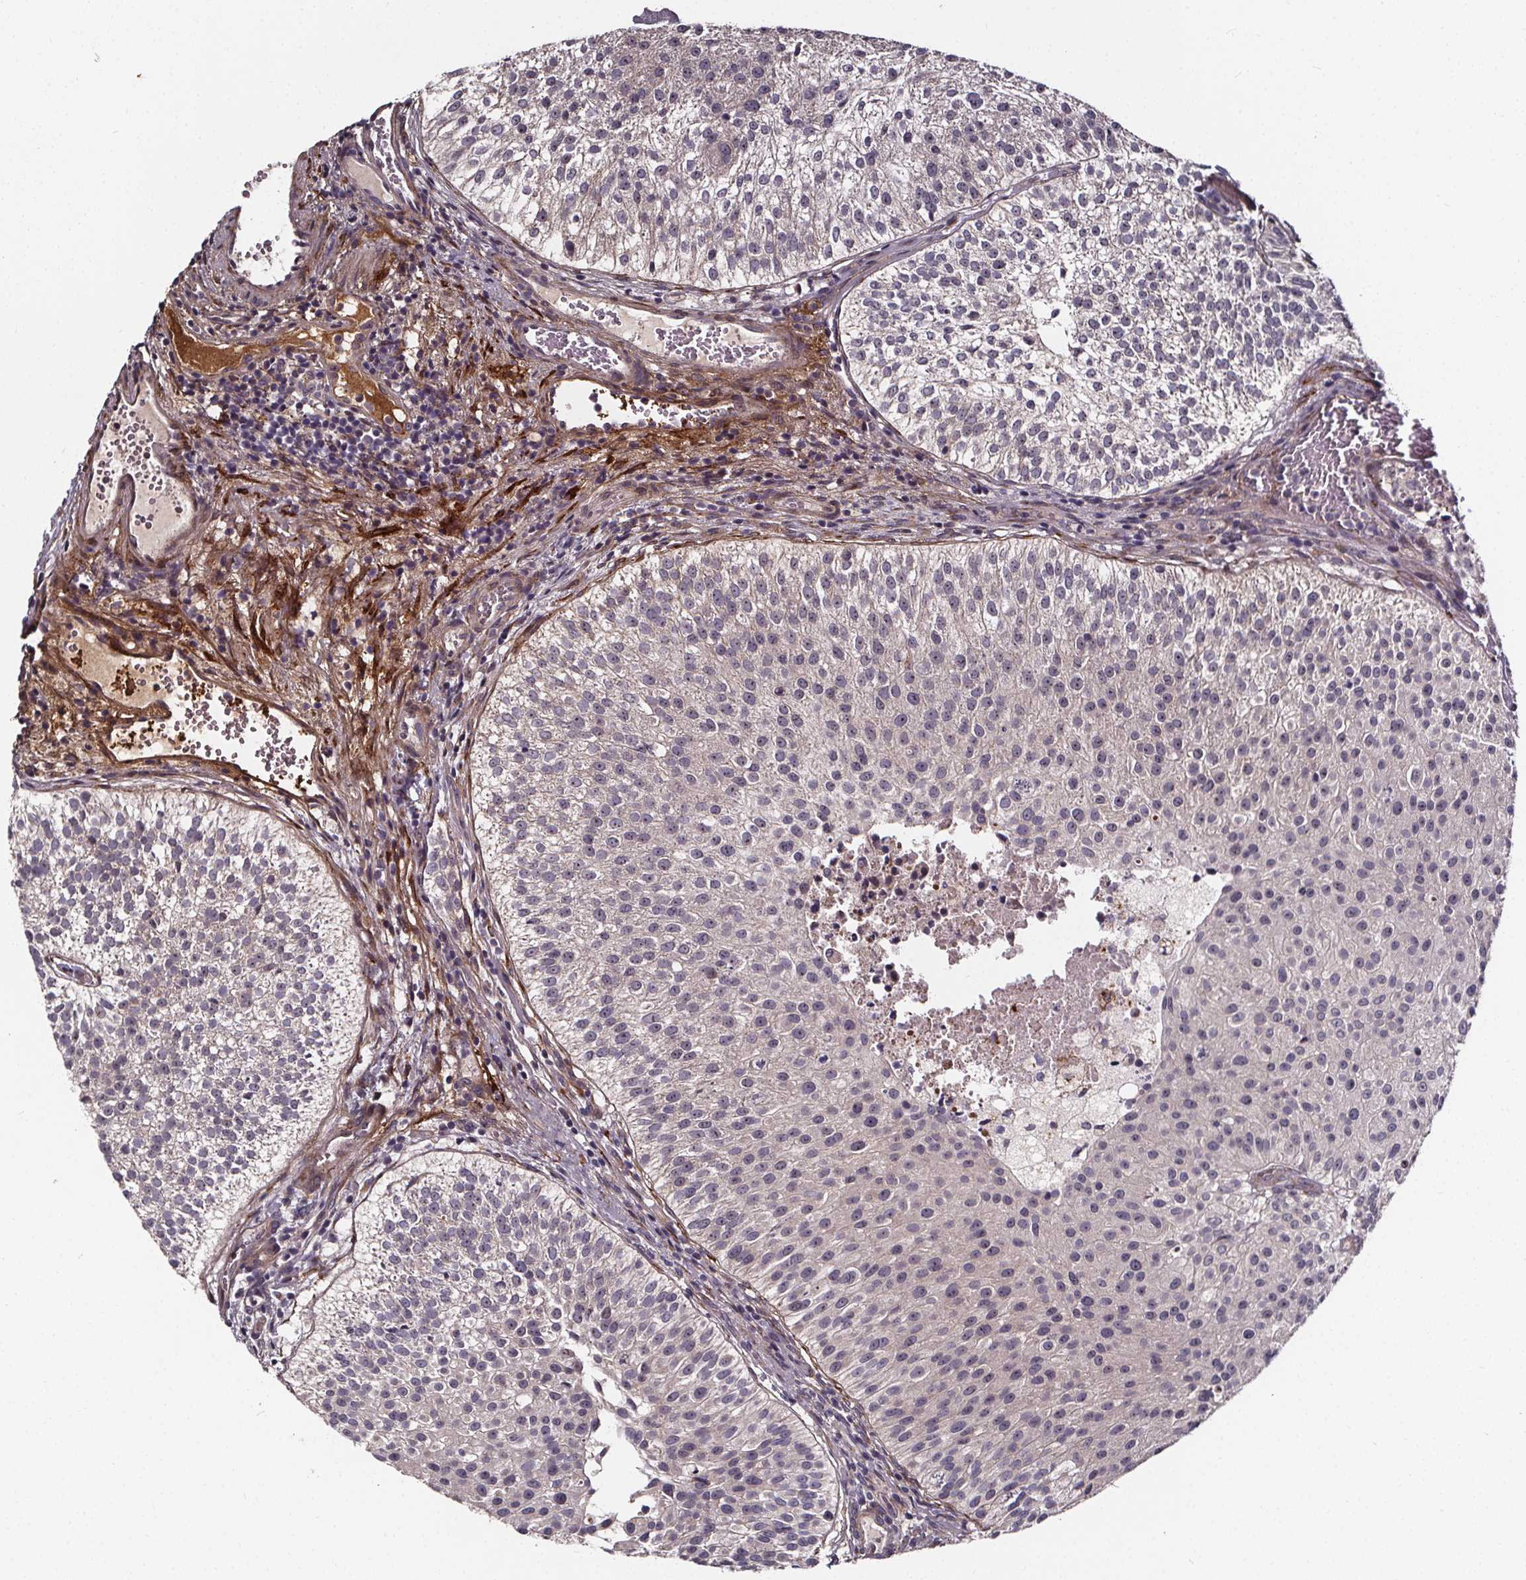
{"staining": {"intensity": "negative", "quantity": "none", "location": "none"}, "tissue": "urothelial cancer", "cell_type": "Tumor cells", "image_type": "cancer", "snomed": [{"axis": "morphology", "description": "Urothelial carcinoma, Low grade"}, {"axis": "topography", "description": "Urinary bladder"}], "caption": "This is an immunohistochemistry (IHC) photomicrograph of human low-grade urothelial carcinoma. There is no staining in tumor cells.", "gene": "AEBP1", "patient": {"sex": "female", "age": 87}}